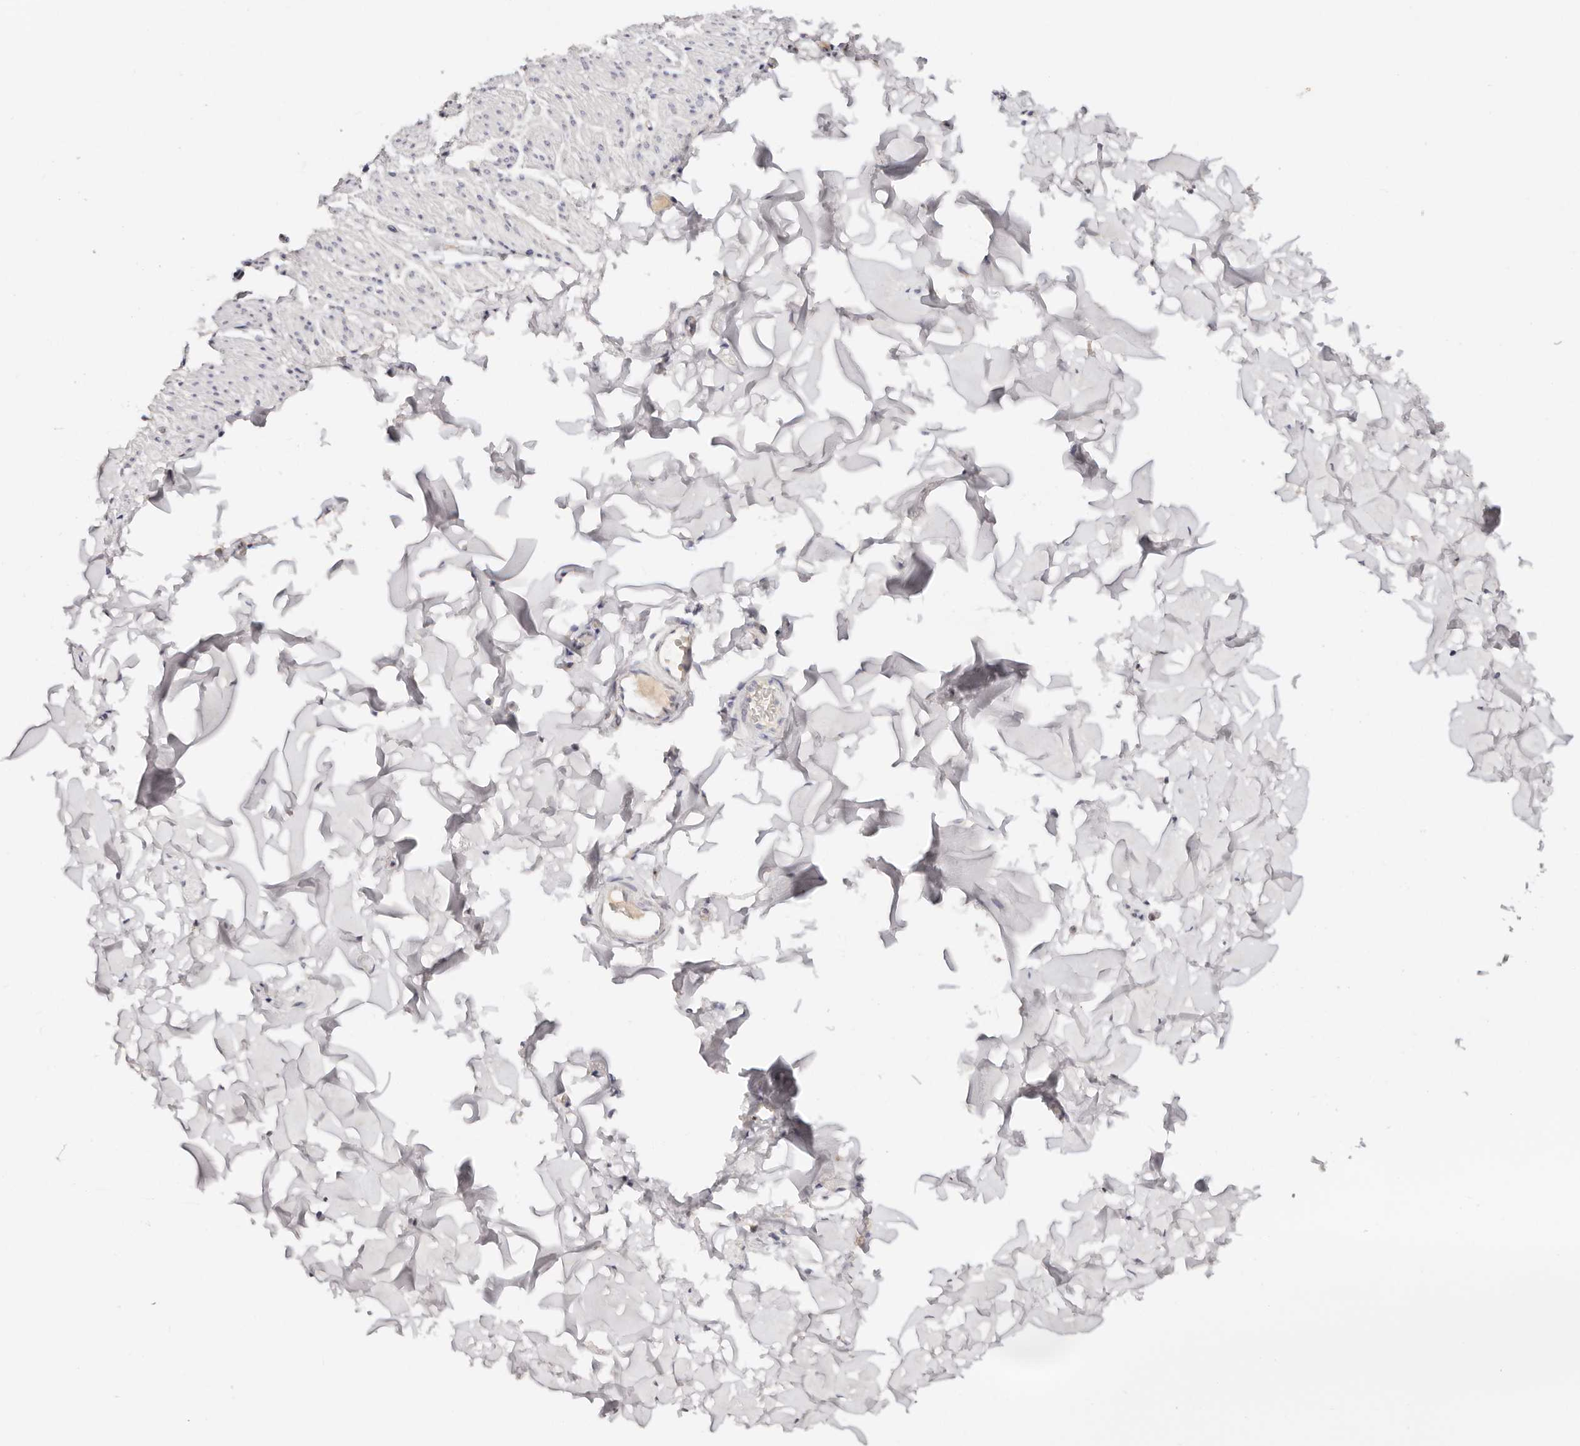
{"staining": {"intensity": "negative", "quantity": "none", "location": "none"}, "tissue": "smooth muscle", "cell_type": "Smooth muscle cells", "image_type": "normal", "snomed": [{"axis": "morphology", "description": "Normal tissue, NOS"}, {"axis": "topography", "description": "Colon"}, {"axis": "topography", "description": "Peripheral nerve tissue"}], "caption": "Smooth muscle cells show no significant expression in unremarkable smooth muscle. The staining was performed using DAB (3,3'-diaminobenzidine) to visualize the protein expression in brown, while the nuclei were stained in blue with hematoxylin (Magnification: 20x).", "gene": "DNASE1", "patient": {"sex": "female", "age": 61}}